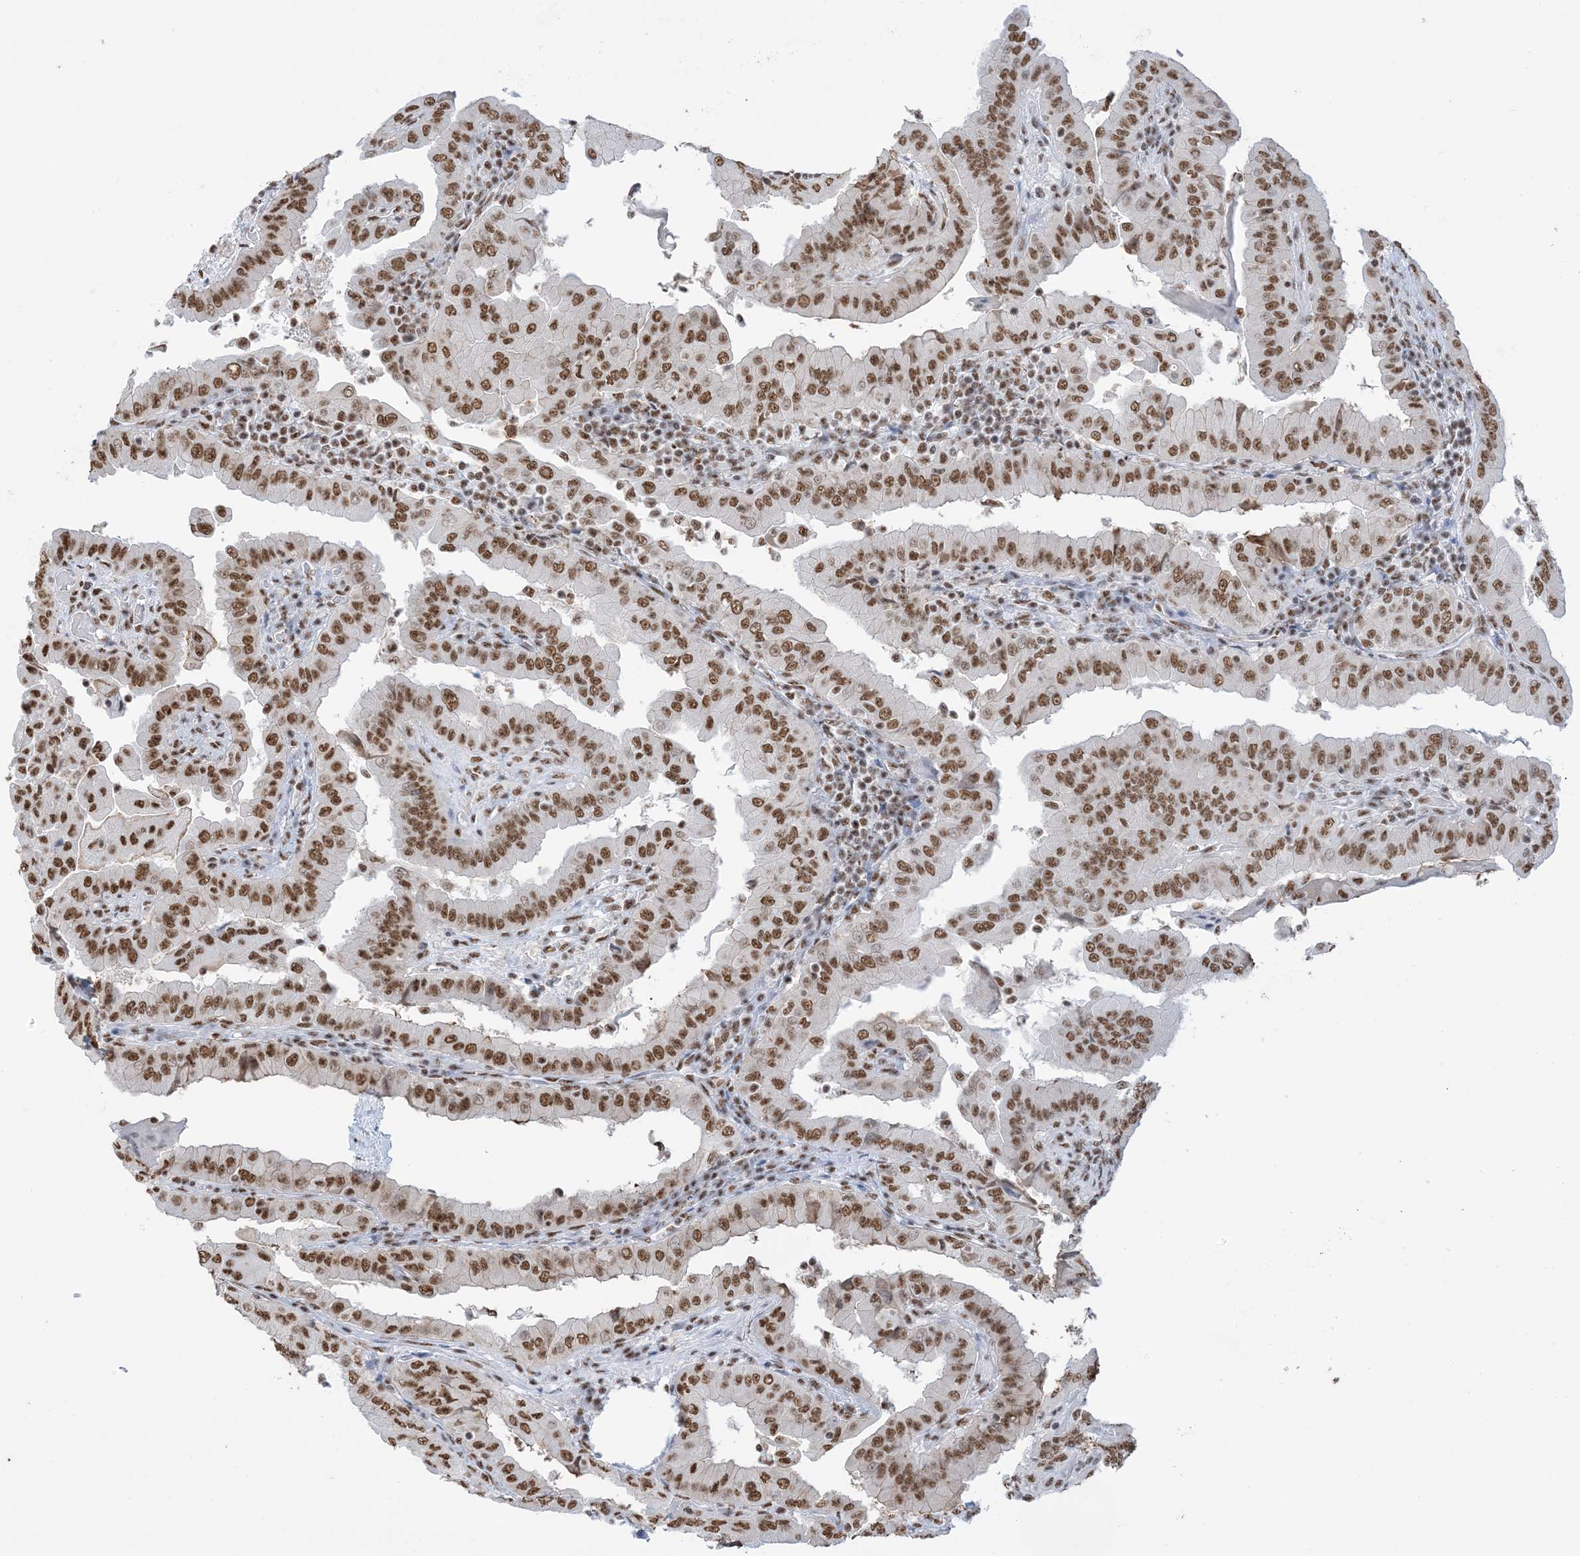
{"staining": {"intensity": "moderate", "quantity": ">75%", "location": "nuclear"}, "tissue": "thyroid cancer", "cell_type": "Tumor cells", "image_type": "cancer", "snomed": [{"axis": "morphology", "description": "Papillary adenocarcinoma, NOS"}, {"axis": "topography", "description": "Thyroid gland"}], "caption": "Immunohistochemistry histopathology image of human thyroid cancer stained for a protein (brown), which reveals medium levels of moderate nuclear staining in approximately >75% of tumor cells.", "gene": "ZNF792", "patient": {"sex": "male", "age": 33}}